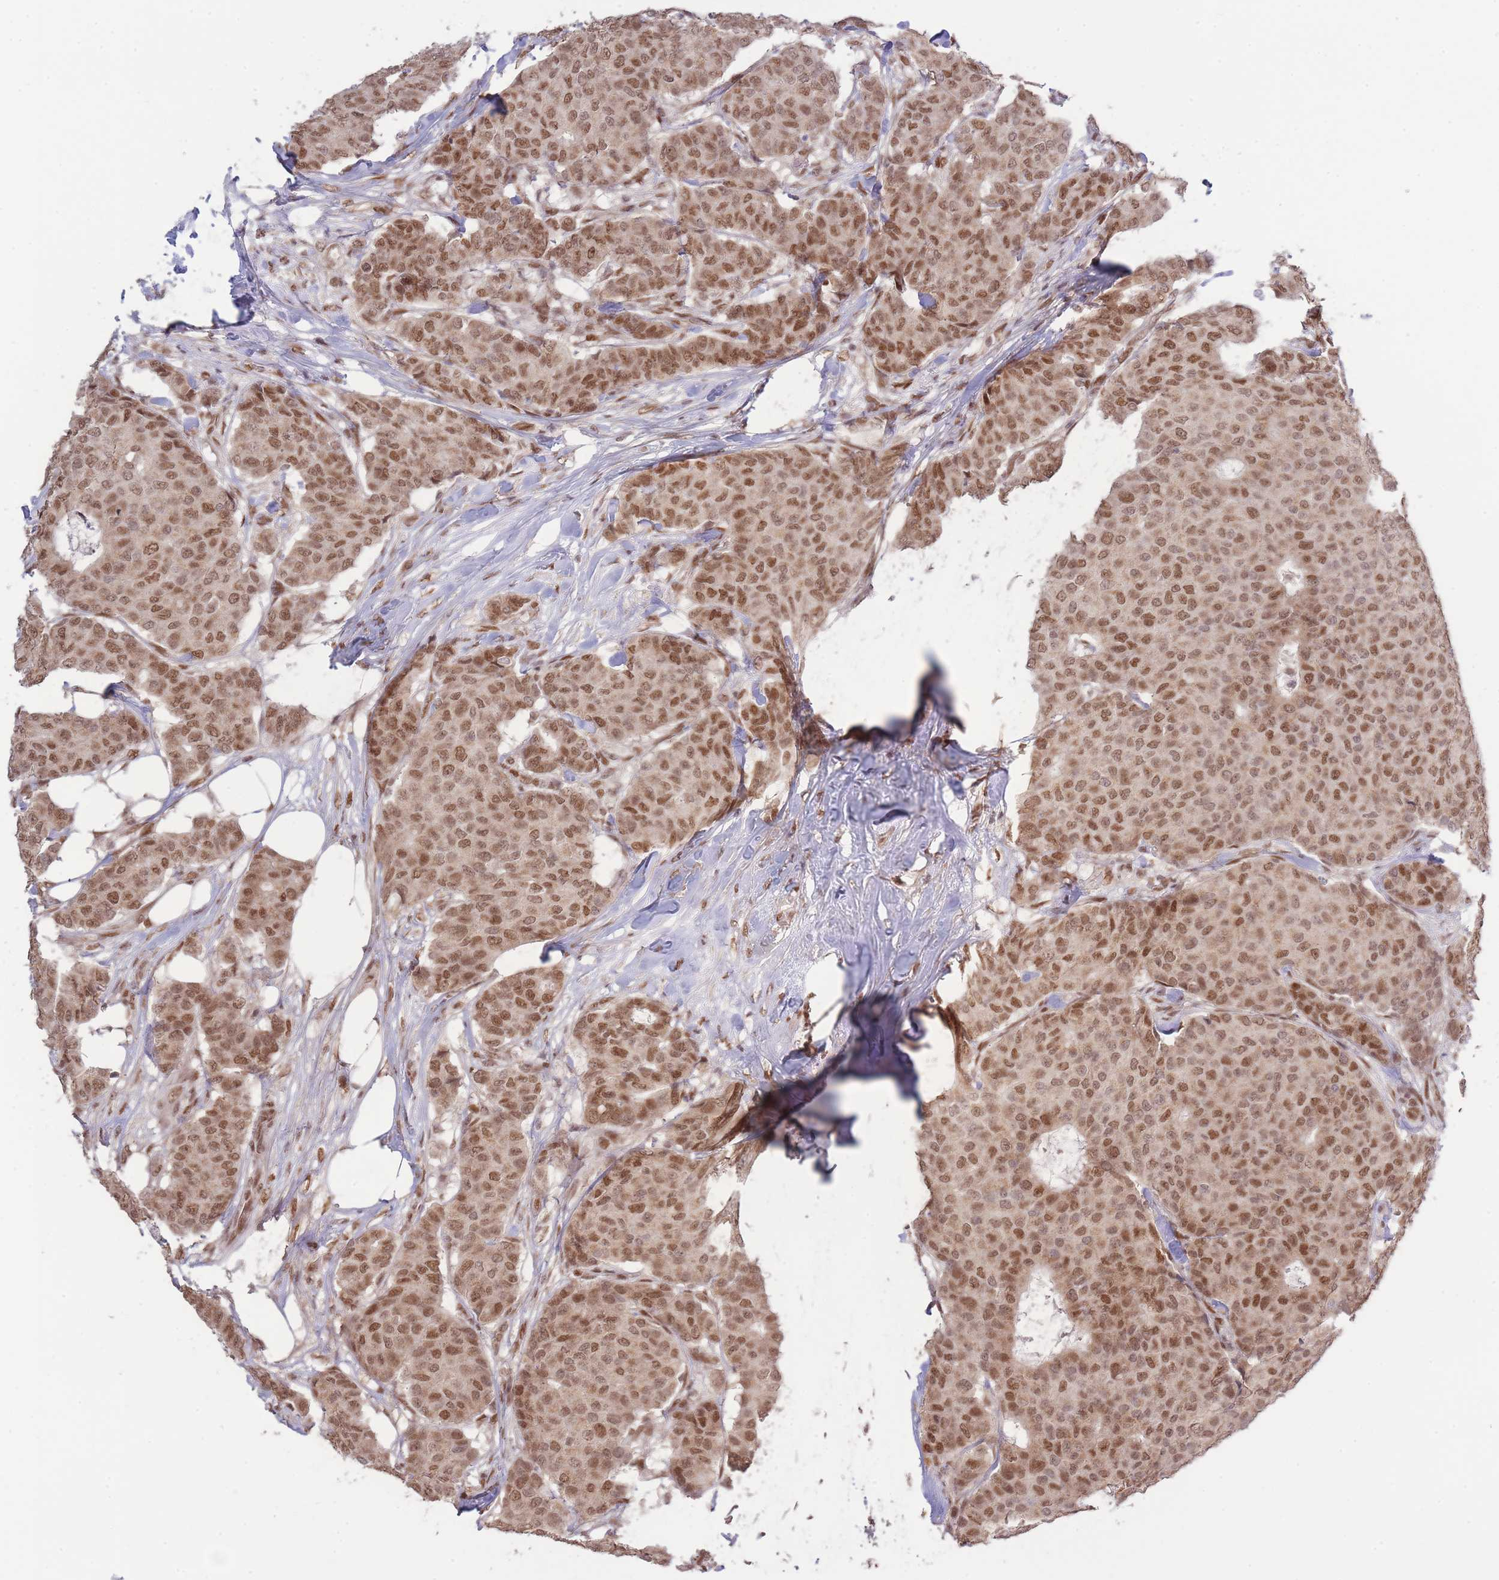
{"staining": {"intensity": "moderate", "quantity": ">75%", "location": "nuclear"}, "tissue": "breast cancer", "cell_type": "Tumor cells", "image_type": "cancer", "snomed": [{"axis": "morphology", "description": "Duct carcinoma"}, {"axis": "topography", "description": "Breast"}], "caption": "There is medium levels of moderate nuclear expression in tumor cells of breast cancer, as demonstrated by immunohistochemical staining (brown color).", "gene": "CARD8", "patient": {"sex": "female", "age": 75}}